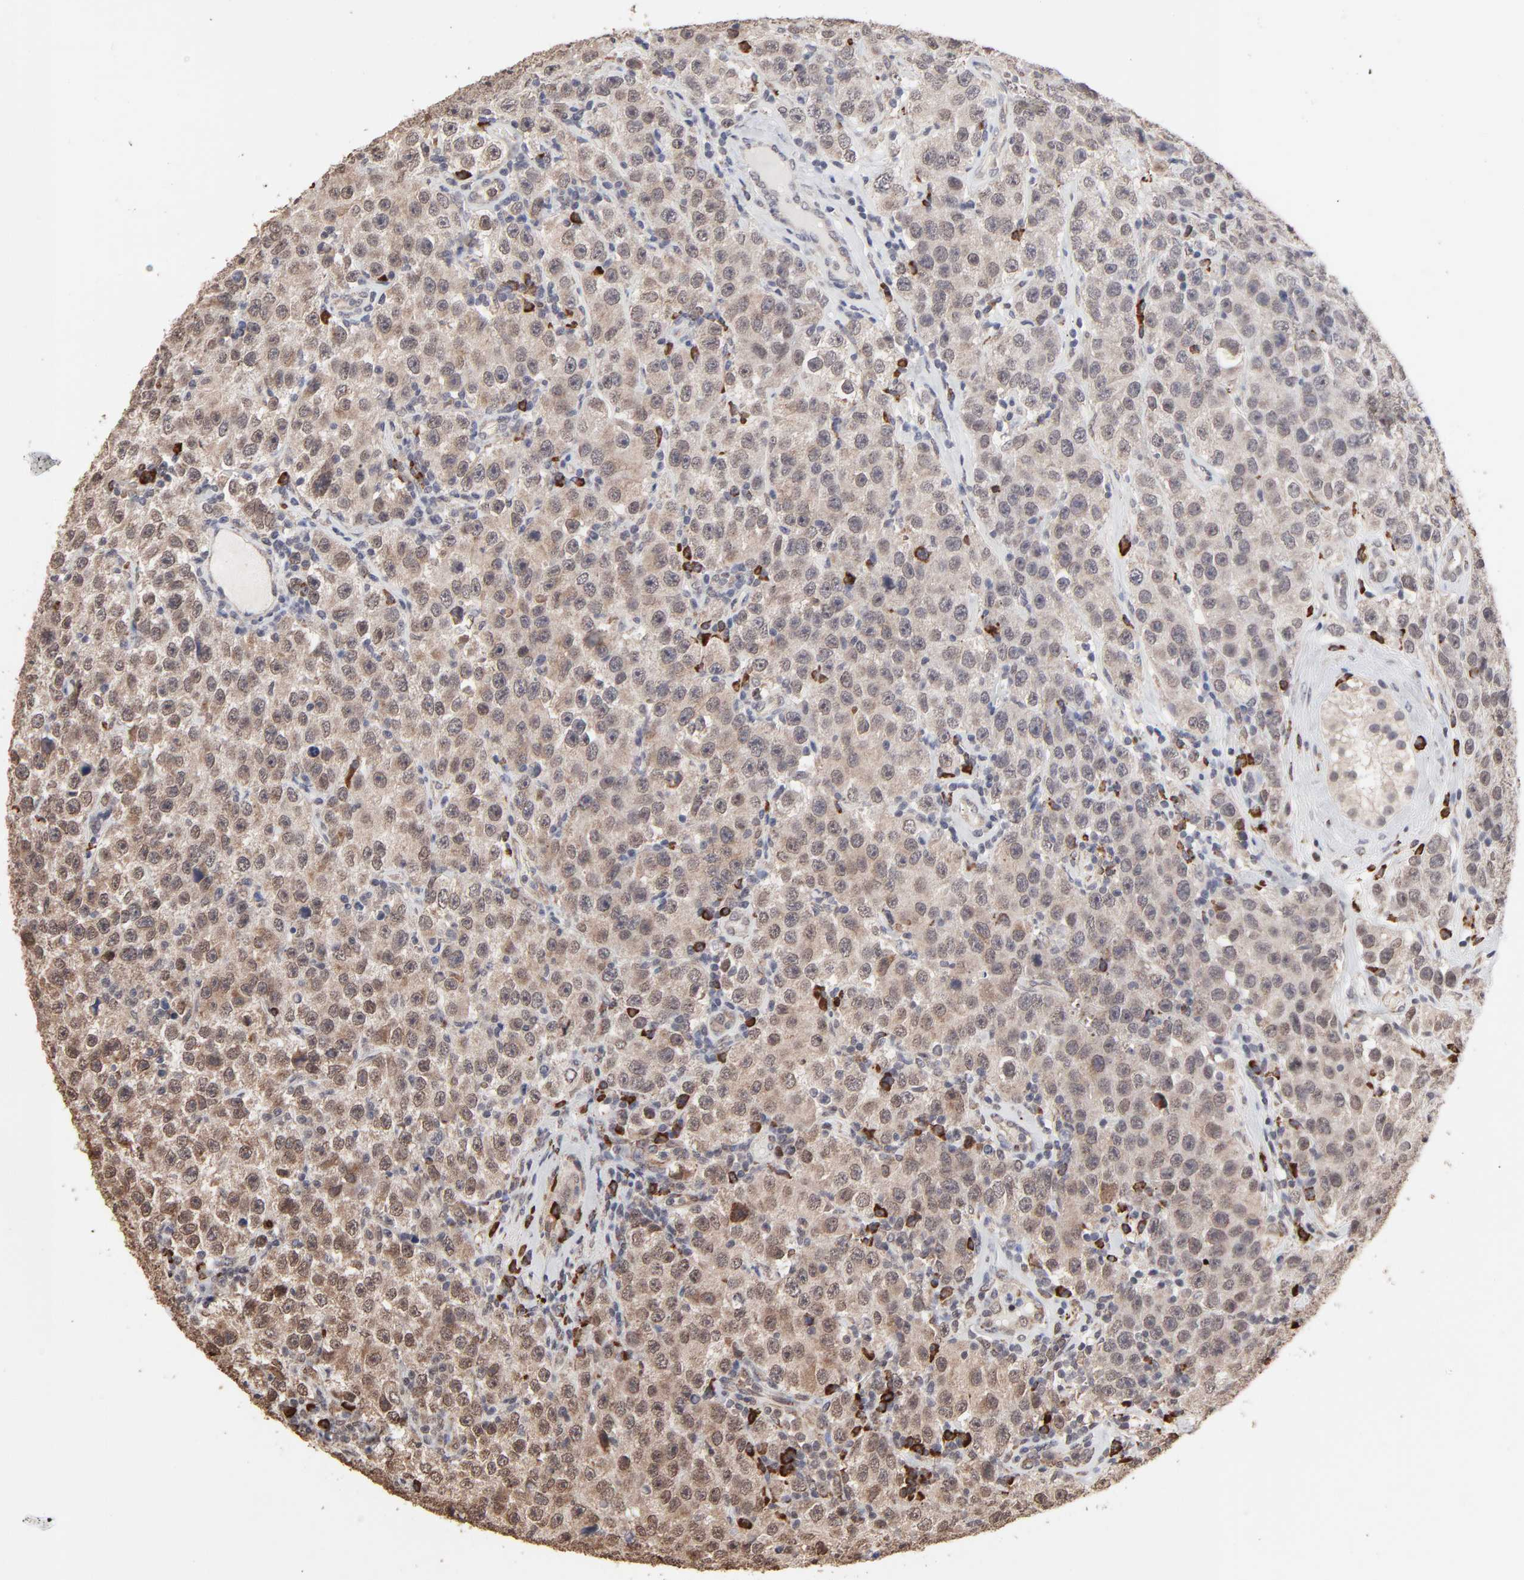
{"staining": {"intensity": "weak", "quantity": "25%-75%", "location": "cytoplasmic/membranous"}, "tissue": "testis cancer", "cell_type": "Tumor cells", "image_type": "cancer", "snomed": [{"axis": "morphology", "description": "Seminoma, NOS"}, {"axis": "topography", "description": "Testis"}], "caption": "This is a micrograph of immunohistochemistry staining of testis cancer (seminoma), which shows weak positivity in the cytoplasmic/membranous of tumor cells.", "gene": "CHM", "patient": {"sex": "male", "age": 52}}